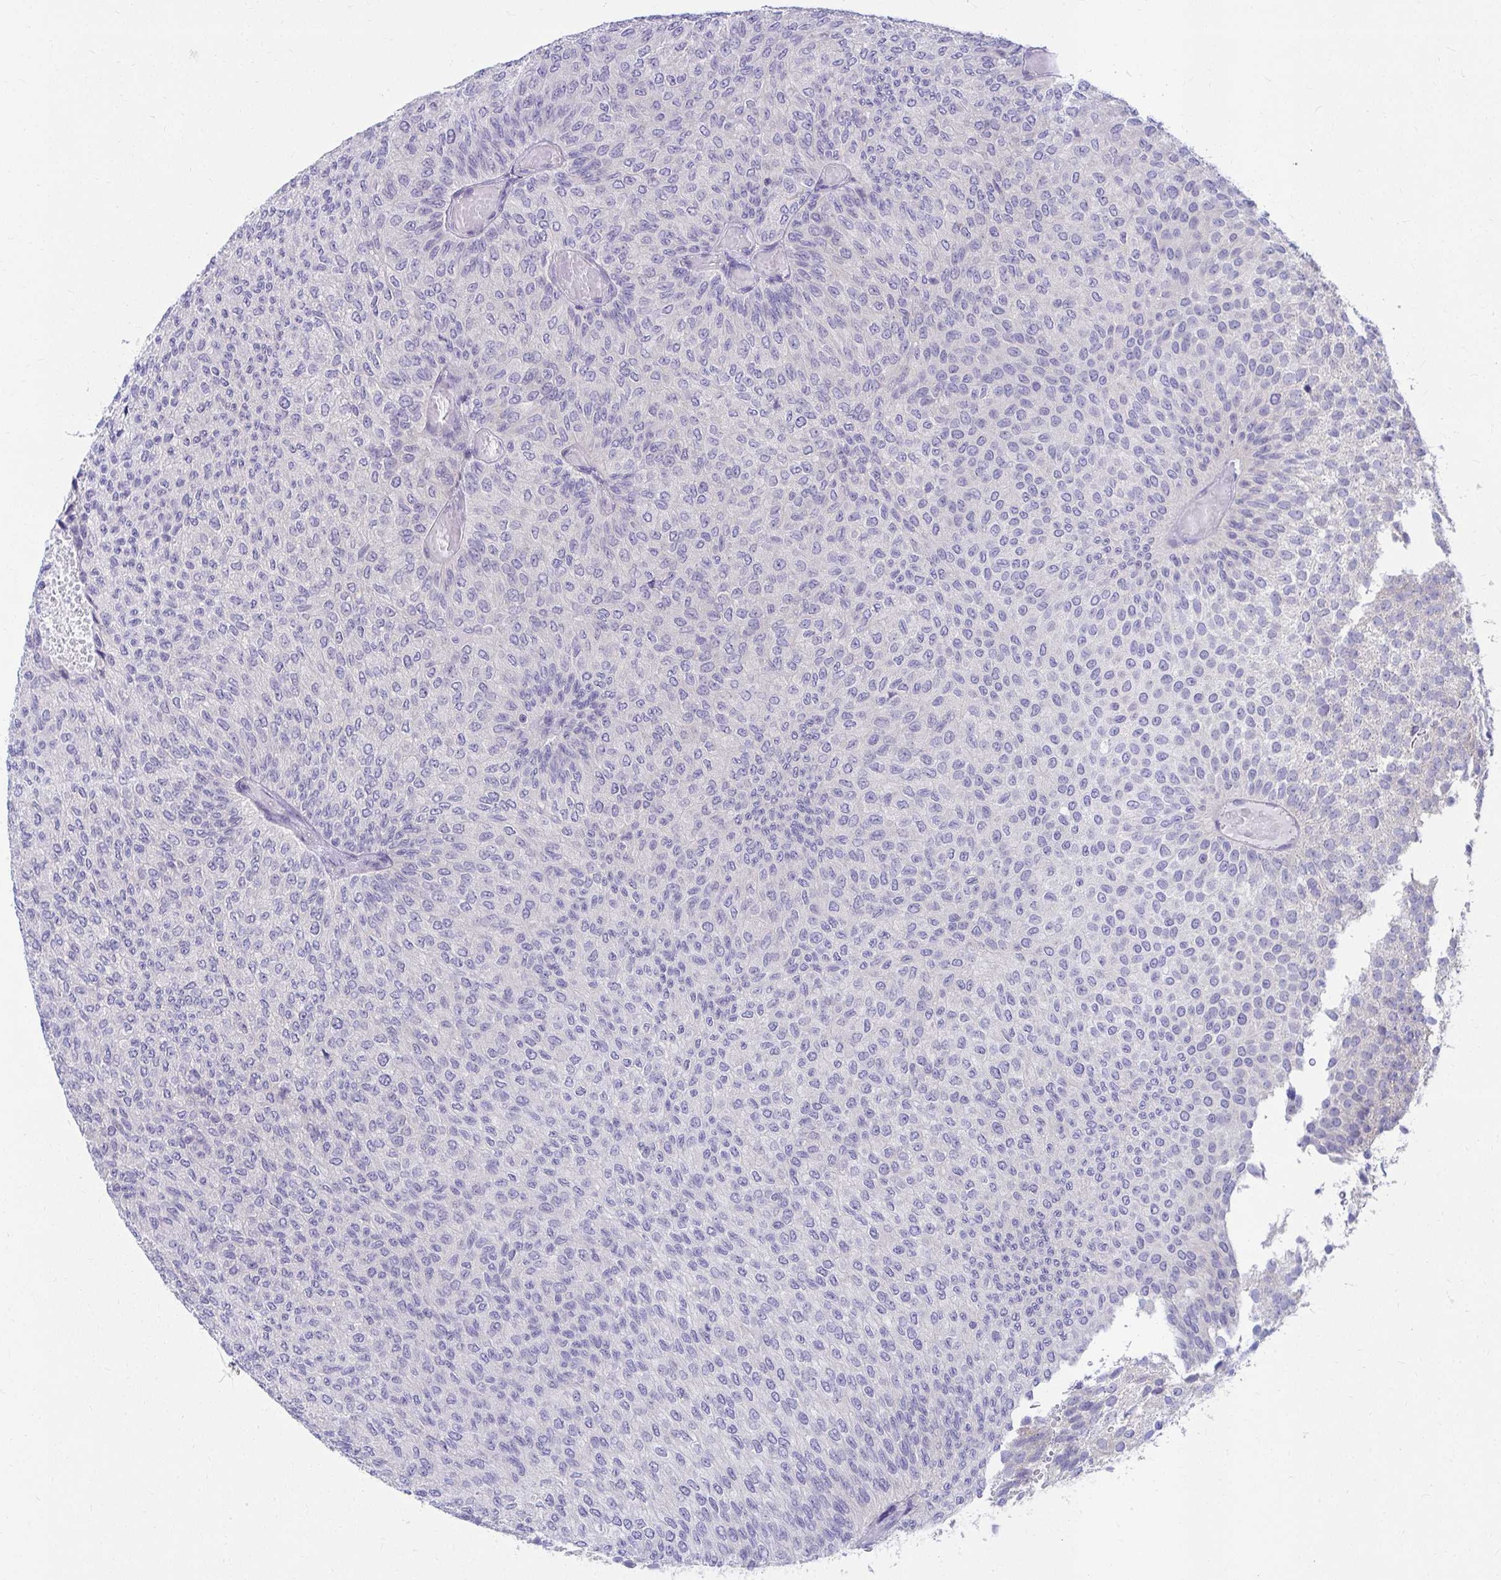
{"staining": {"intensity": "negative", "quantity": "none", "location": "none"}, "tissue": "urothelial cancer", "cell_type": "Tumor cells", "image_type": "cancer", "snomed": [{"axis": "morphology", "description": "Urothelial carcinoma, Low grade"}, {"axis": "topography", "description": "Urinary bladder"}], "caption": "This is a photomicrograph of immunohistochemistry staining of urothelial cancer, which shows no staining in tumor cells.", "gene": "C19orf81", "patient": {"sex": "male", "age": 78}}